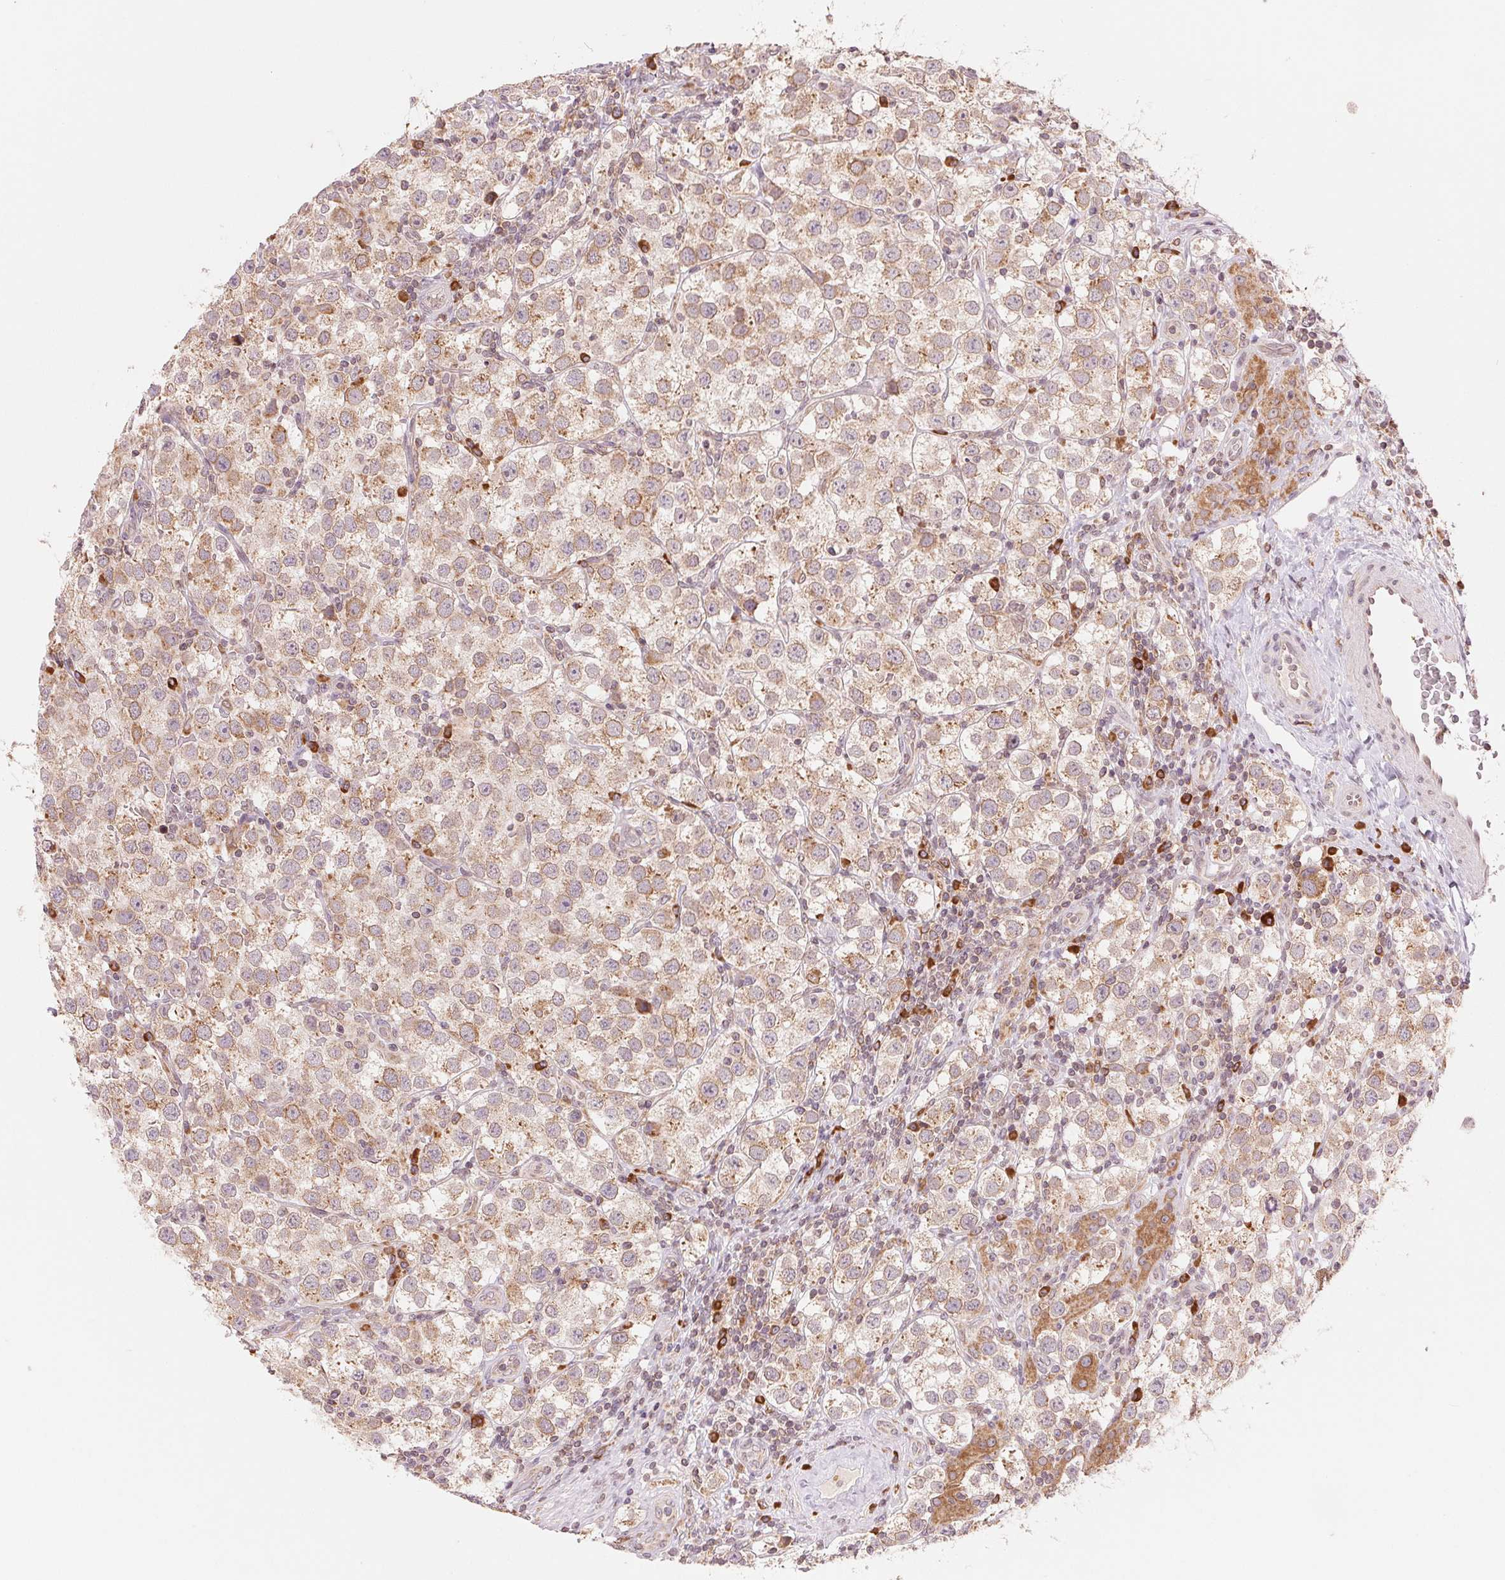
{"staining": {"intensity": "weak", "quantity": ">75%", "location": "cytoplasmic/membranous"}, "tissue": "testis cancer", "cell_type": "Tumor cells", "image_type": "cancer", "snomed": [{"axis": "morphology", "description": "Seminoma, NOS"}, {"axis": "topography", "description": "Testis"}], "caption": "Immunohistochemical staining of testis cancer (seminoma) demonstrates weak cytoplasmic/membranous protein staining in about >75% of tumor cells.", "gene": "TECR", "patient": {"sex": "male", "age": 37}}